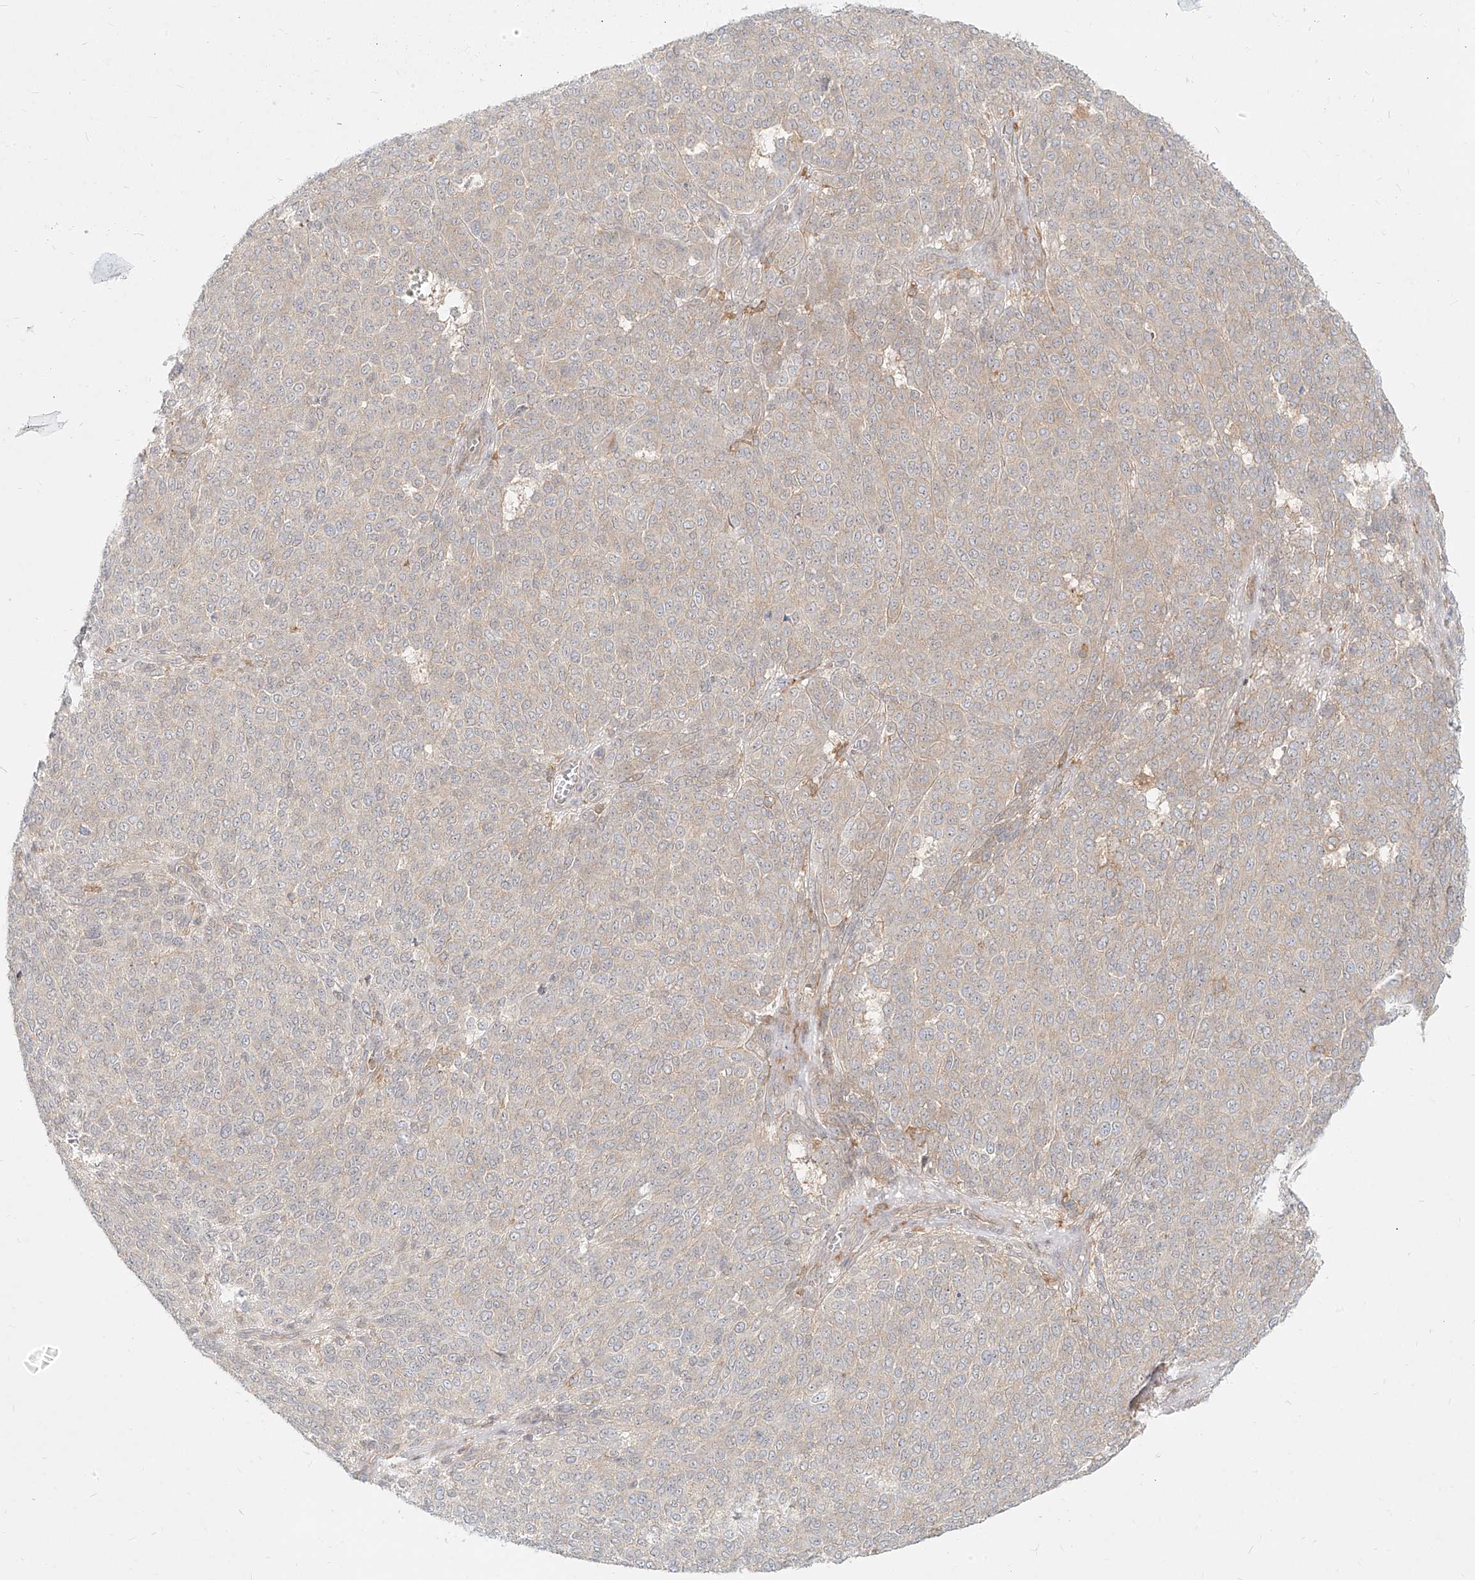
{"staining": {"intensity": "weak", "quantity": "25%-75%", "location": "cytoplasmic/membranous"}, "tissue": "melanoma", "cell_type": "Tumor cells", "image_type": "cancer", "snomed": [{"axis": "morphology", "description": "Malignant melanoma, NOS"}, {"axis": "topography", "description": "Skin"}], "caption": "IHC micrograph of malignant melanoma stained for a protein (brown), which shows low levels of weak cytoplasmic/membranous expression in approximately 25%-75% of tumor cells.", "gene": "SLC2A12", "patient": {"sex": "male", "age": 49}}